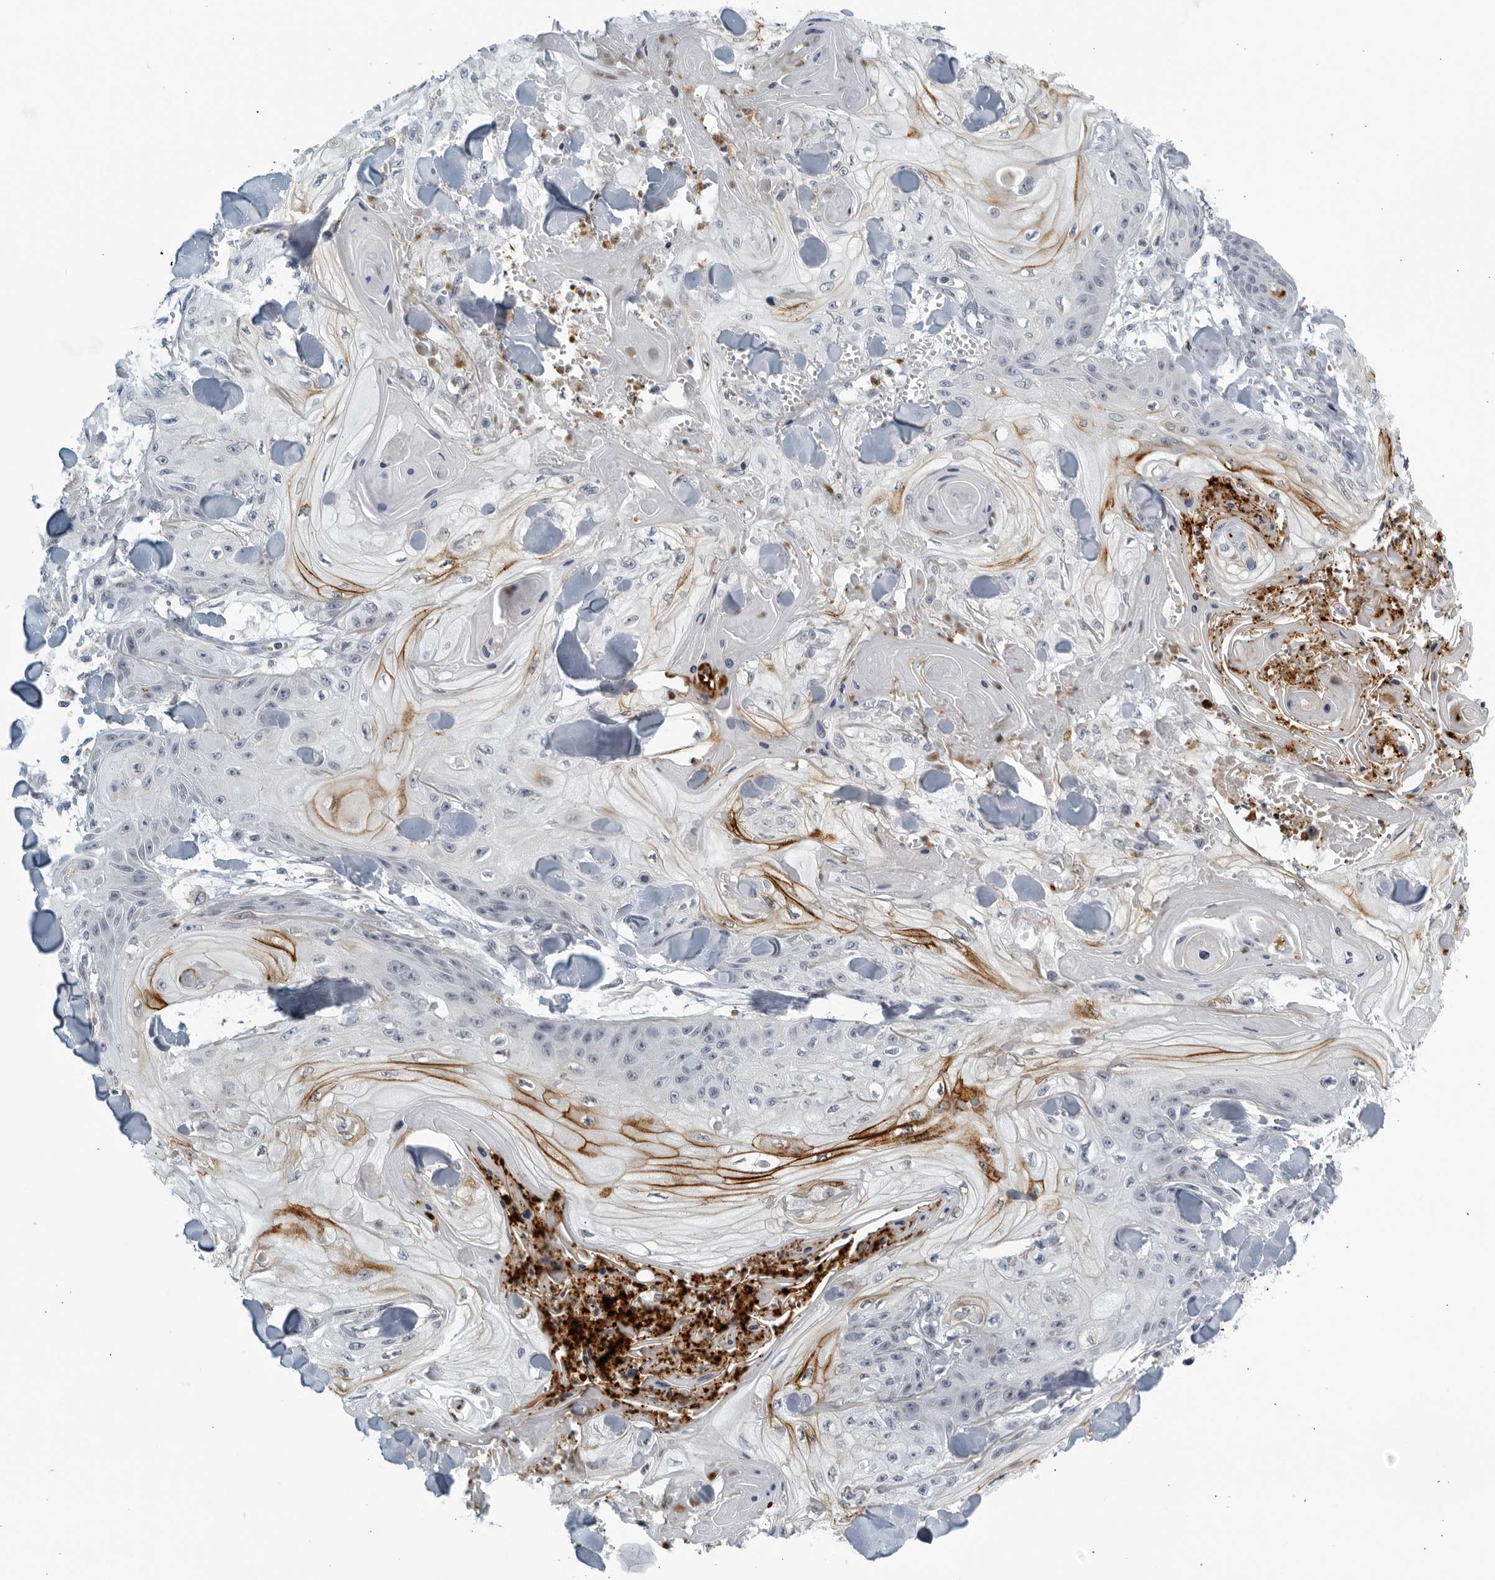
{"staining": {"intensity": "strong", "quantity": "<25%", "location": "cytoplasmic/membranous"}, "tissue": "skin cancer", "cell_type": "Tumor cells", "image_type": "cancer", "snomed": [{"axis": "morphology", "description": "Squamous cell carcinoma, NOS"}, {"axis": "topography", "description": "Skin"}], "caption": "Human skin cancer stained with a brown dye shows strong cytoplasmic/membranous positive positivity in approximately <25% of tumor cells.", "gene": "KLK7", "patient": {"sex": "male", "age": 74}}